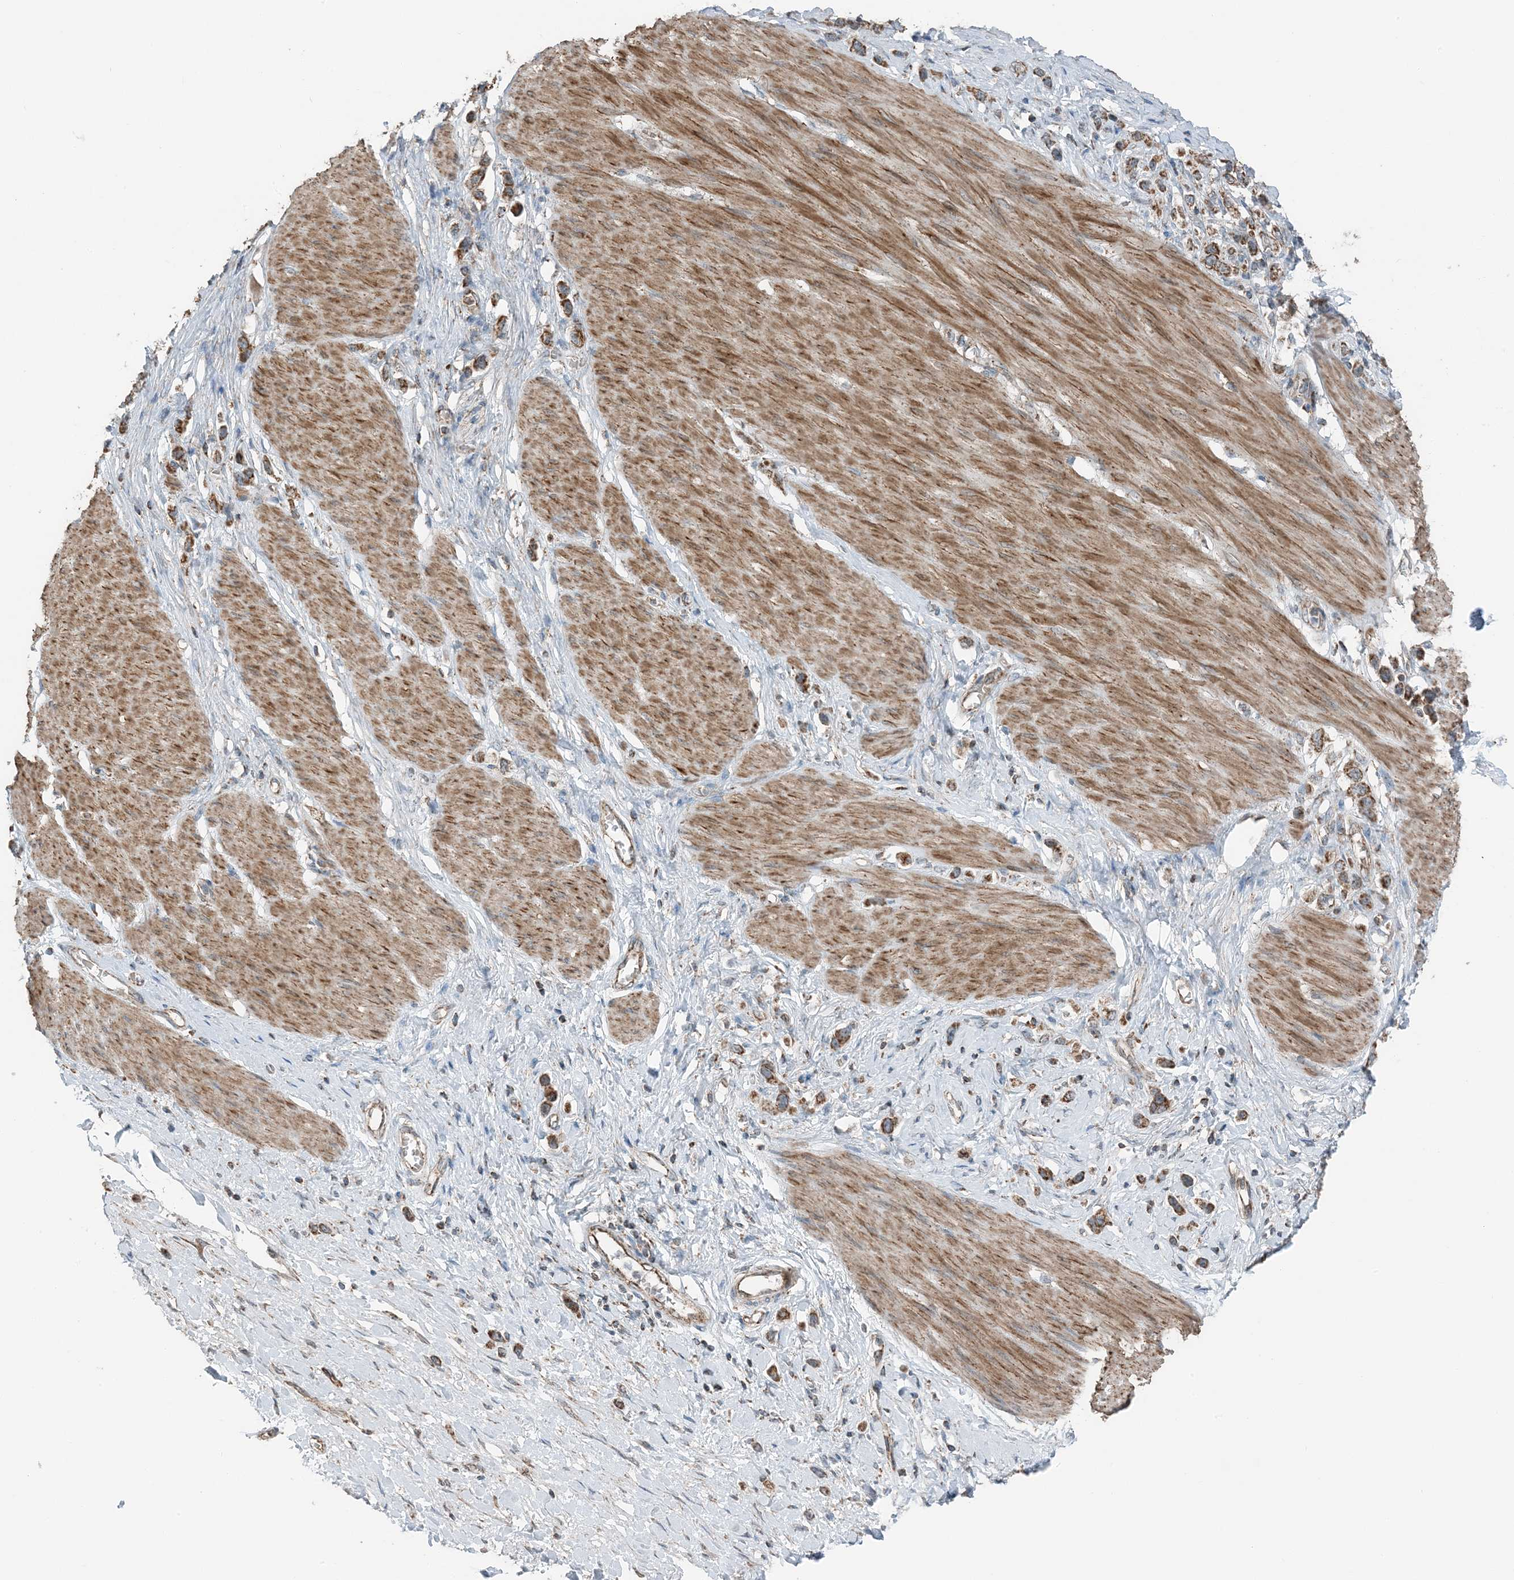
{"staining": {"intensity": "moderate", "quantity": ">75%", "location": "cytoplasmic/membranous"}, "tissue": "stomach cancer", "cell_type": "Tumor cells", "image_type": "cancer", "snomed": [{"axis": "morphology", "description": "Adenocarcinoma, NOS"}, {"axis": "topography", "description": "Stomach"}], "caption": "Moderate cytoplasmic/membranous positivity for a protein is appreciated in approximately >75% of tumor cells of stomach adenocarcinoma using immunohistochemistry.", "gene": "PILRB", "patient": {"sex": "female", "age": 65}}